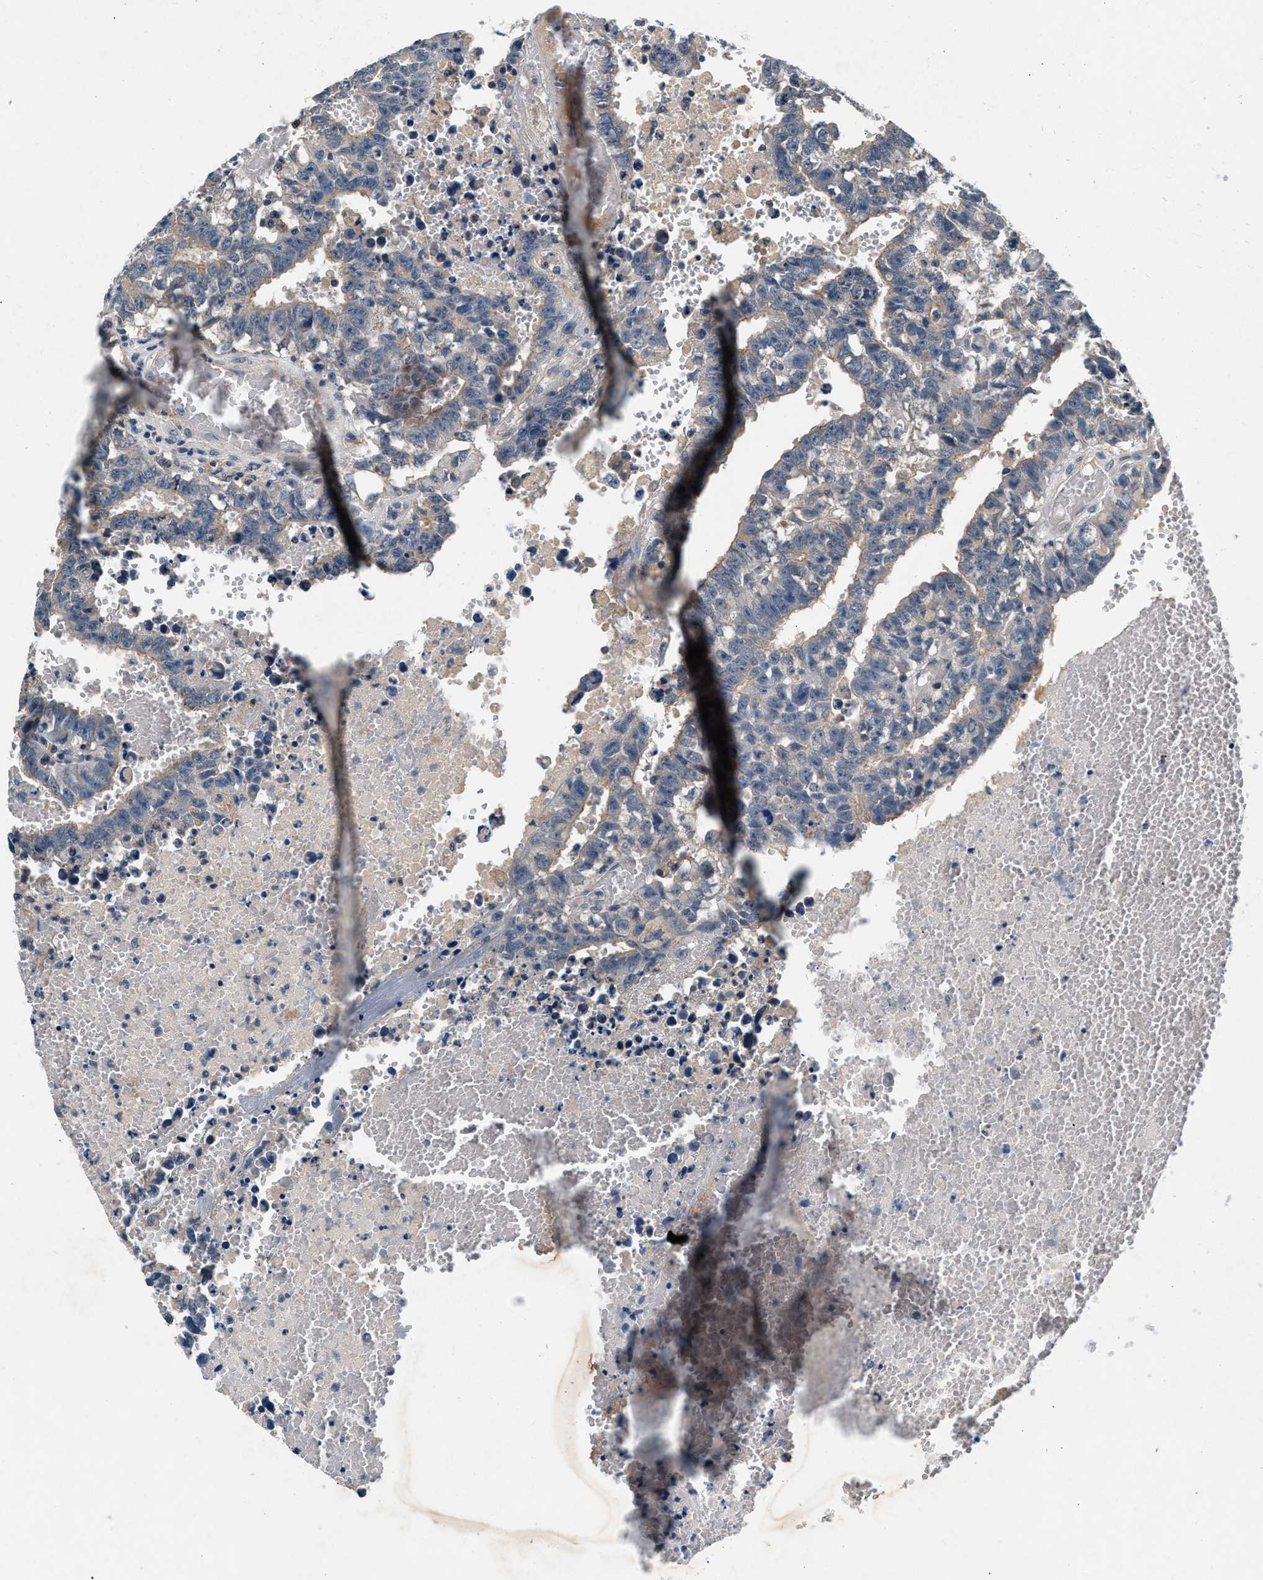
{"staining": {"intensity": "weak", "quantity": "25%-75%", "location": "cytoplasmic/membranous"}, "tissue": "testis cancer", "cell_type": "Tumor cells", "image_type": "cancer", "snomed": [{"axis": "morphology", "description": "Carcinoma, Embryonal, NOS"}, {"axis": "topography", "description": "Testis"}], "caption": "Immunohistochemical staining of testis embryonal carcinoma shows low levels of weak cytoplasmic/membranous expression in approximately 25%-75% of tumor cells.", "gene": "DENND6B", "patient": {"sex": "male", "age": 25}}